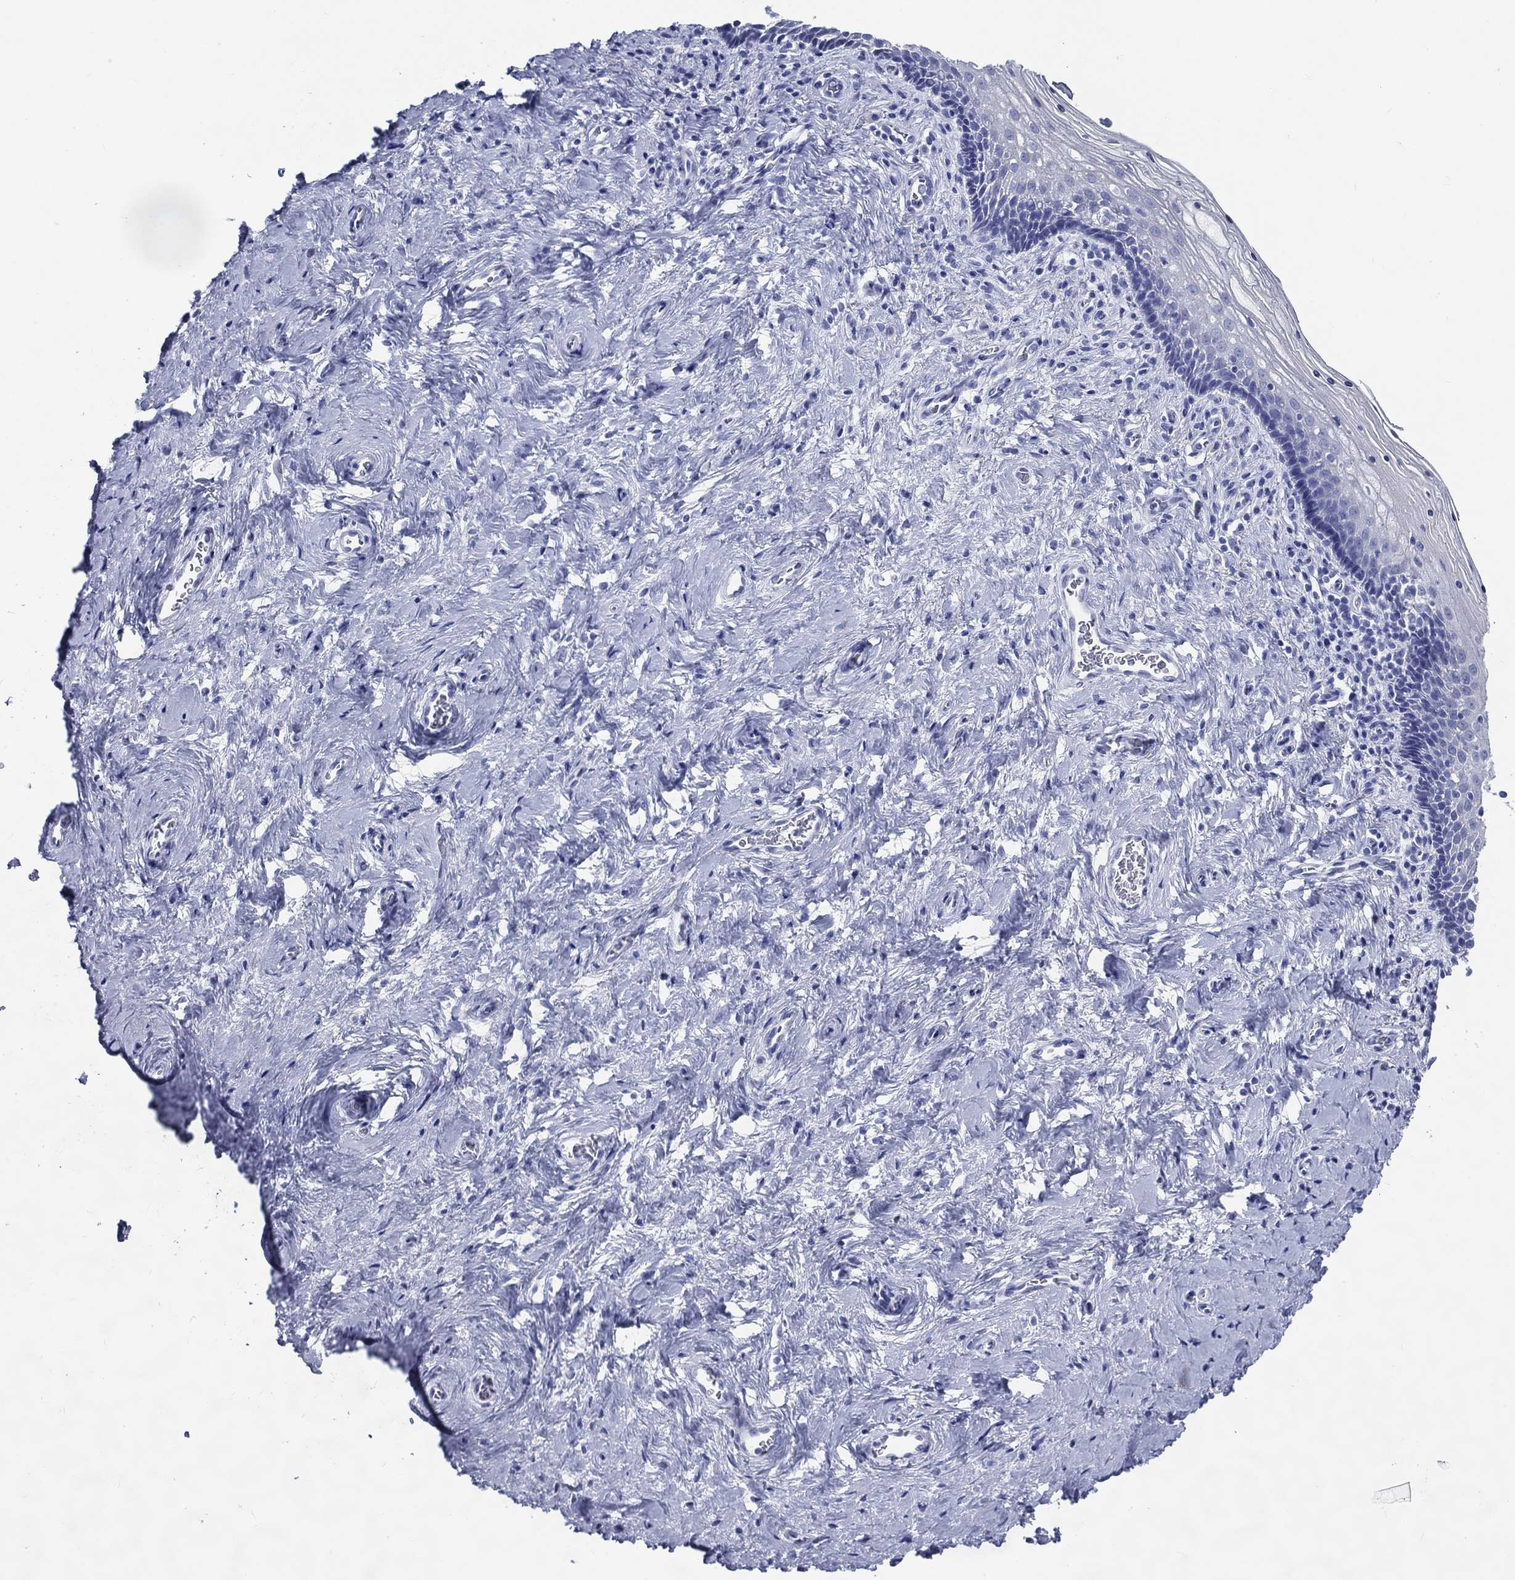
{"staining": {"intensity": "negative", "quantity": "none", "location": "none"}, "tissue": "vagina", "cell_type": "Squamous epithelial cells", "image_type": "normal", "snomed": [{"axis": "morphology", "description": "Normal tissue, NOS"}, {"axis": "topography", "description": "Vagina"}], "caption": "DAB (3,3'-diaminobenzidine) immunohistochemical staining of unremarkable human vagina shows no significant expression in squamous epithelial cells. (DAB (3,3'-diaminobenzidine) IHC visualized using brightfield microscopy, high magnification).", "gene": "ACE2", "patient": {"sex": "female", "age": 53}}